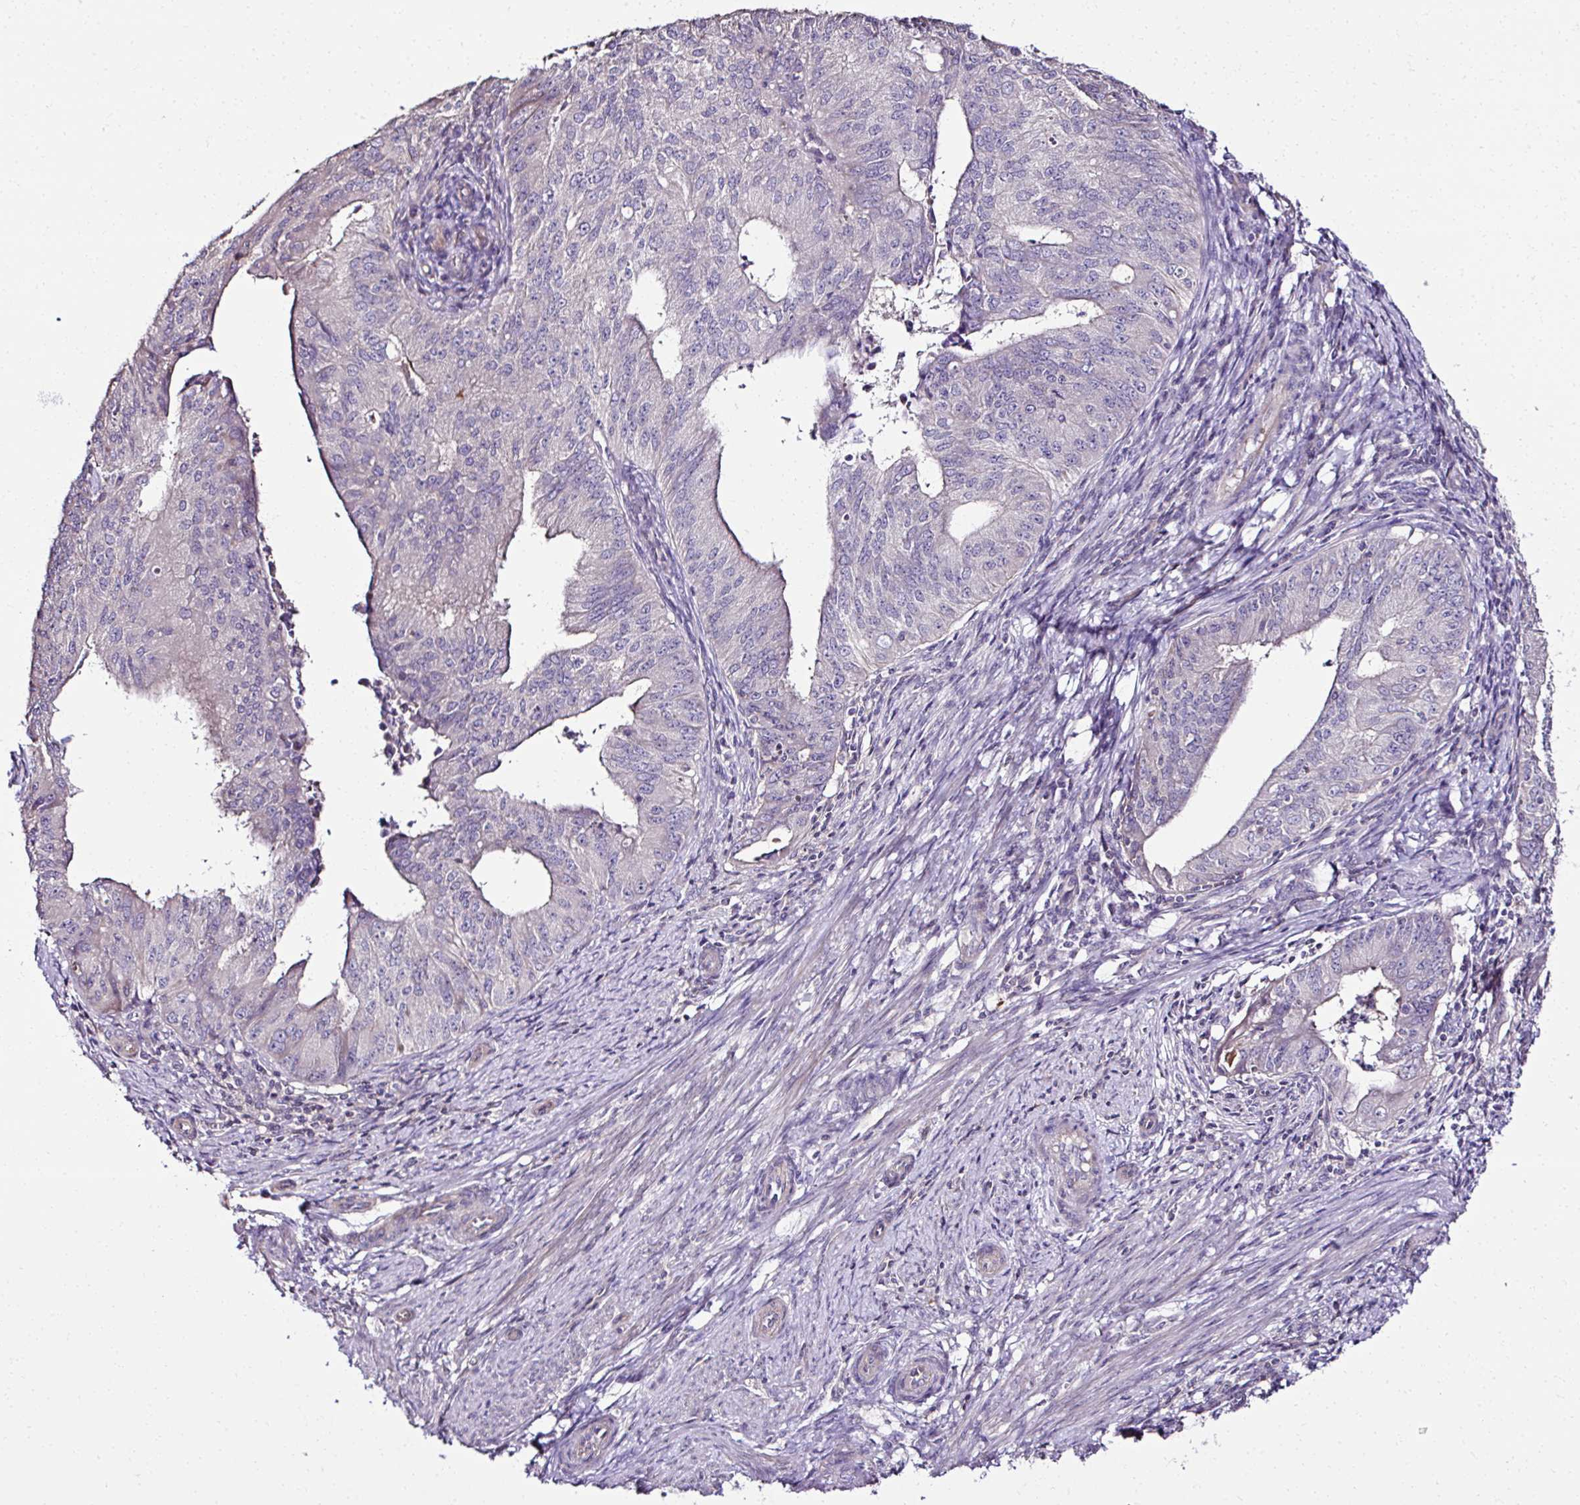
{"staining": {"intensity": "negative", "quantity": "none", "location": "none"}, "tissue": "endometrial cancer", "cell_type": "Tumor cells", "image_type": "cancer", "snomed": [{"axis": "morphology", "description": "Adenocarcinoma, NOS"}, {"axis": "topography", "description": "Endometrium"}], "caption": "Endometrial cancer (adenocarcinoma) was stained to show a protein in brown. There is no significant expression in tumor cells.", "gene": "CCDC85C", "patient": {"sex": "female", "age": 50}}